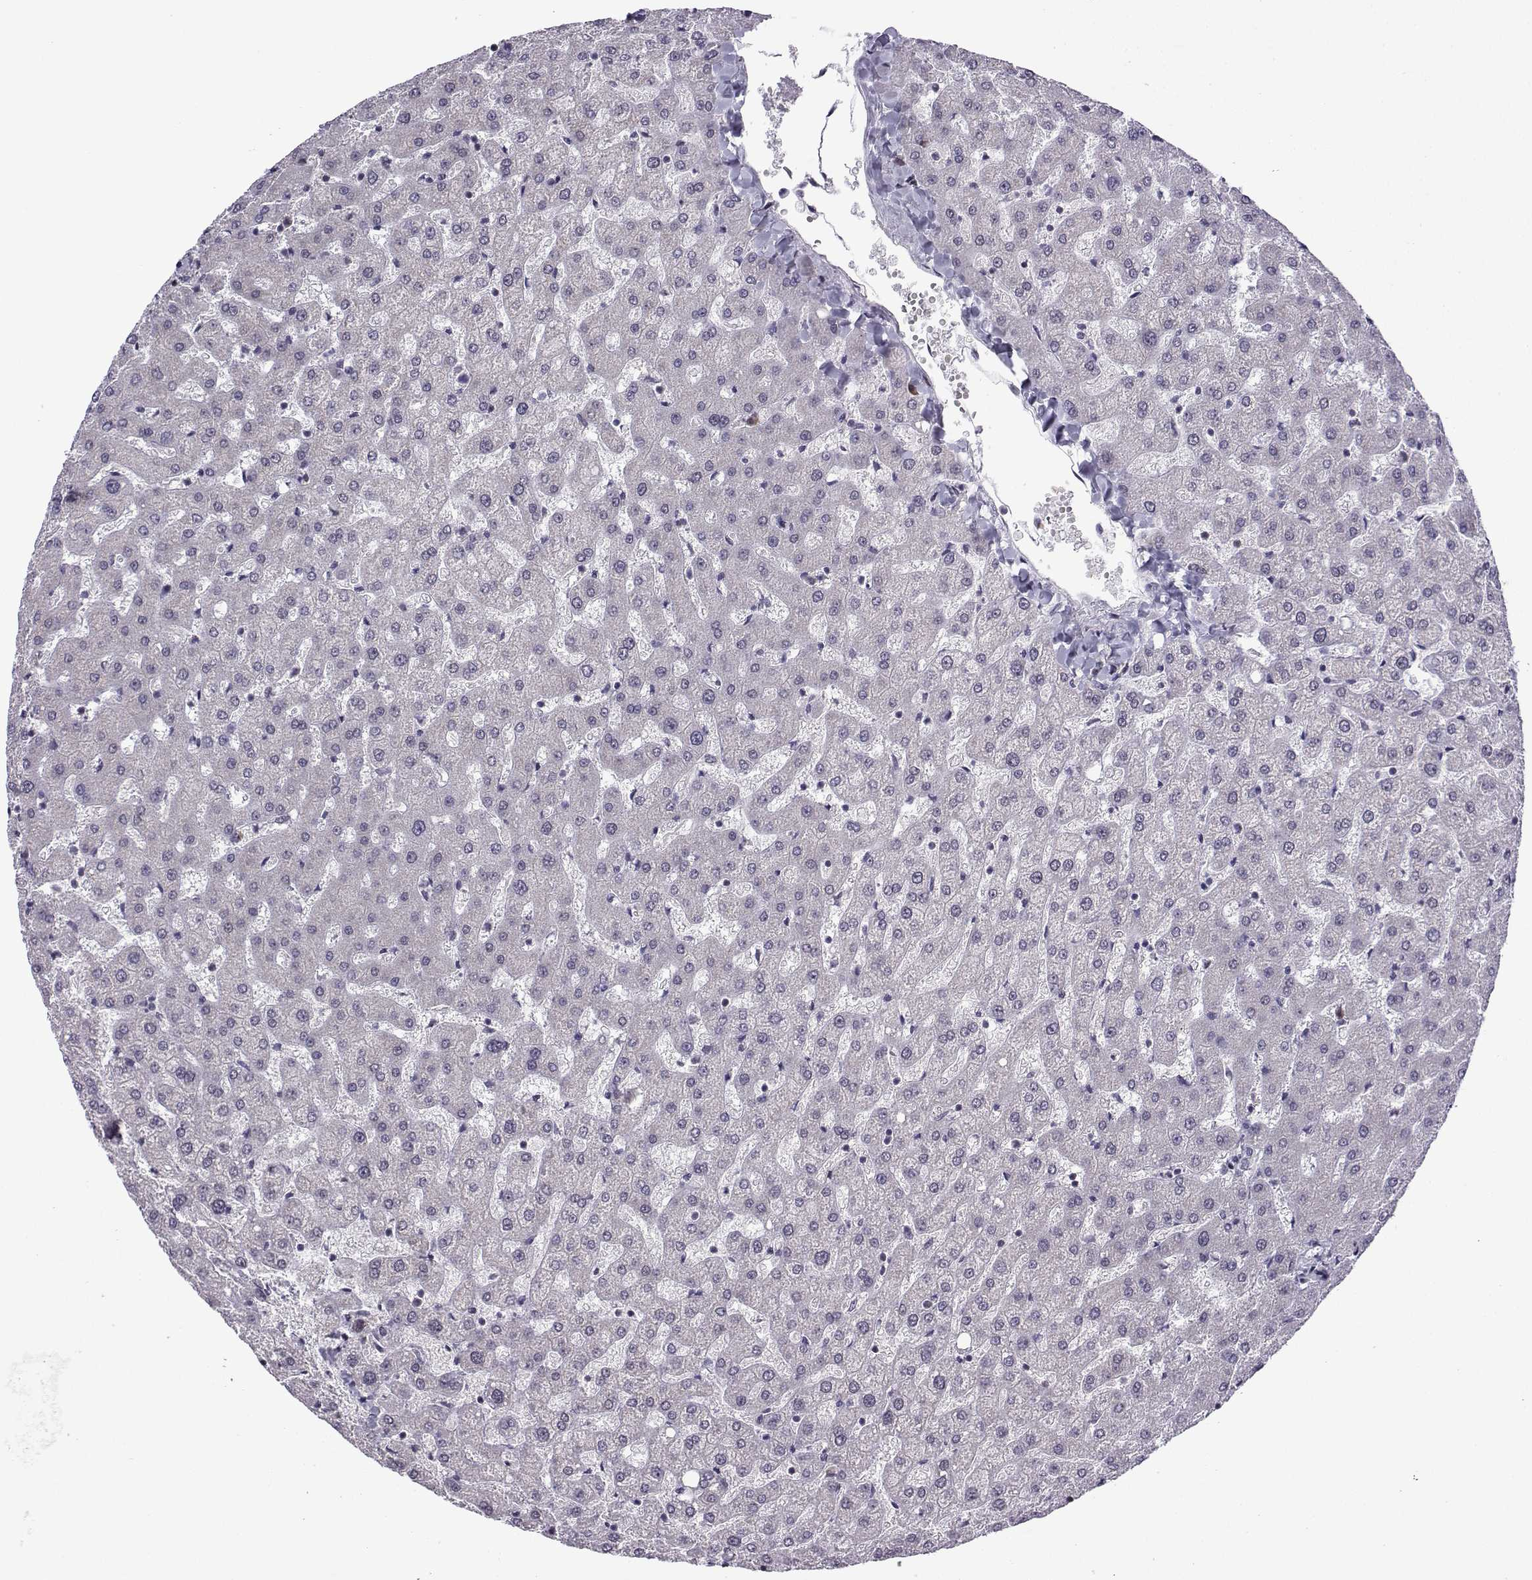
{"staining": {"intensity": "negative", "quantity": "none", "location": "none"}, "tissue": "liver", "cell_type": "Cholangiocytes", "image_type": "normal", "snomed": [{"axis": "morphology", "description": "Normal tissue, NOS"}, {"axis": "topography", "description": "Liver"}], "caption": "A high-resolution image shows immunohistochemistry staining of unremarkable liver, which exhibits no significant positivity in cholangiocytes.", "gene": "FGF3", "patient": {"sex": "female", "age": 50}}